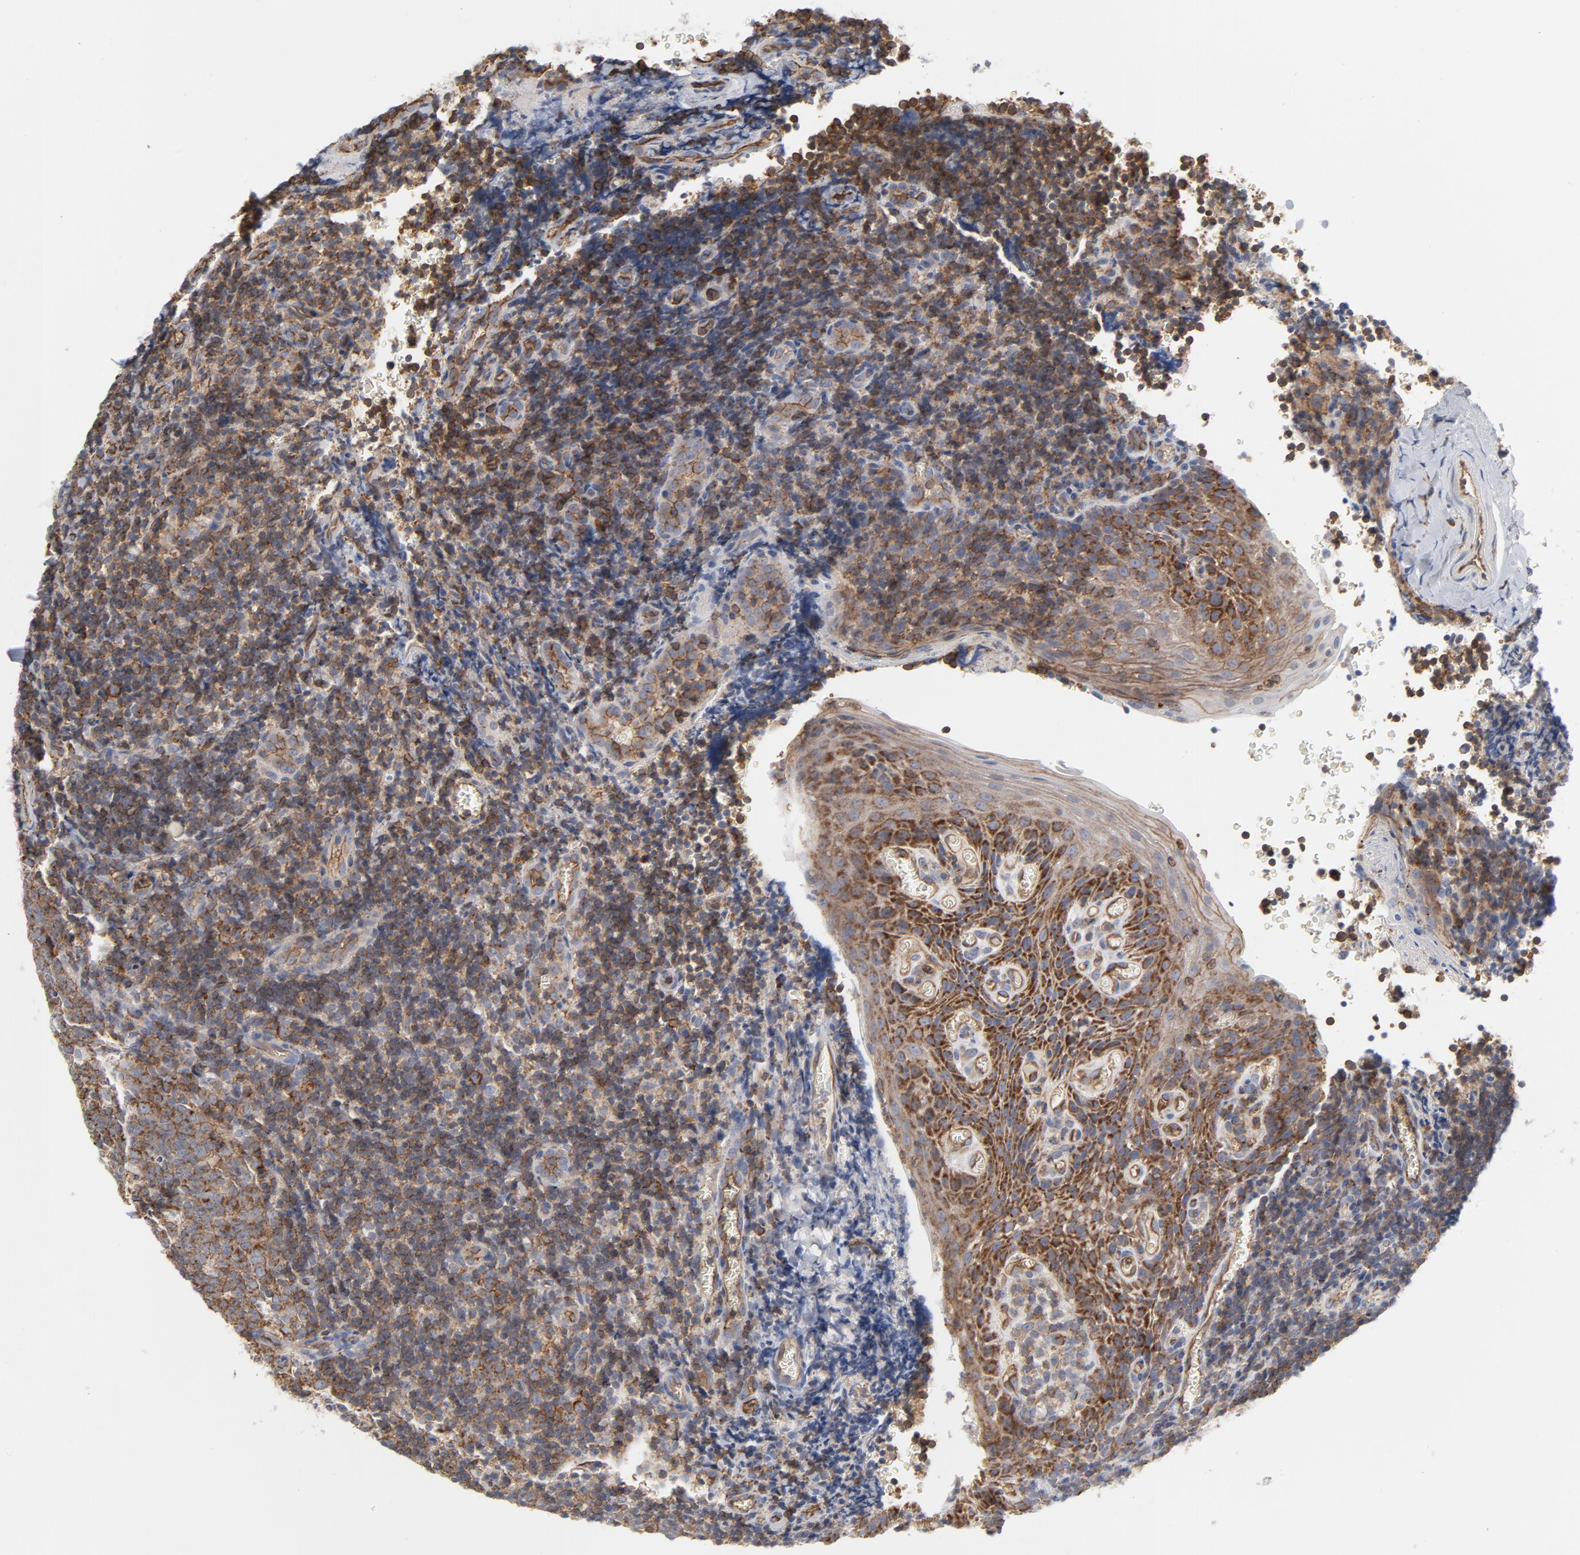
{"staining": {"intensity": "strong", "quantity": ">75%", "location": "cytoplasmic/membranous"}, "tissue": "tonsil", "cell_type": "Germinal center cells", "image_type": "normal", "snomed": [{"axis": "morphology", "description": "Normal tissue, NOS"}, {"axis": "topography", "description": "Tonsil"}], "caption": "Strong cytoplasmic/membranous positivity is present in approximately >75% of germinal center cells in benign tonsil.", "gene": "OXA1L", "patient": {"sex": "male", "age": 20}}